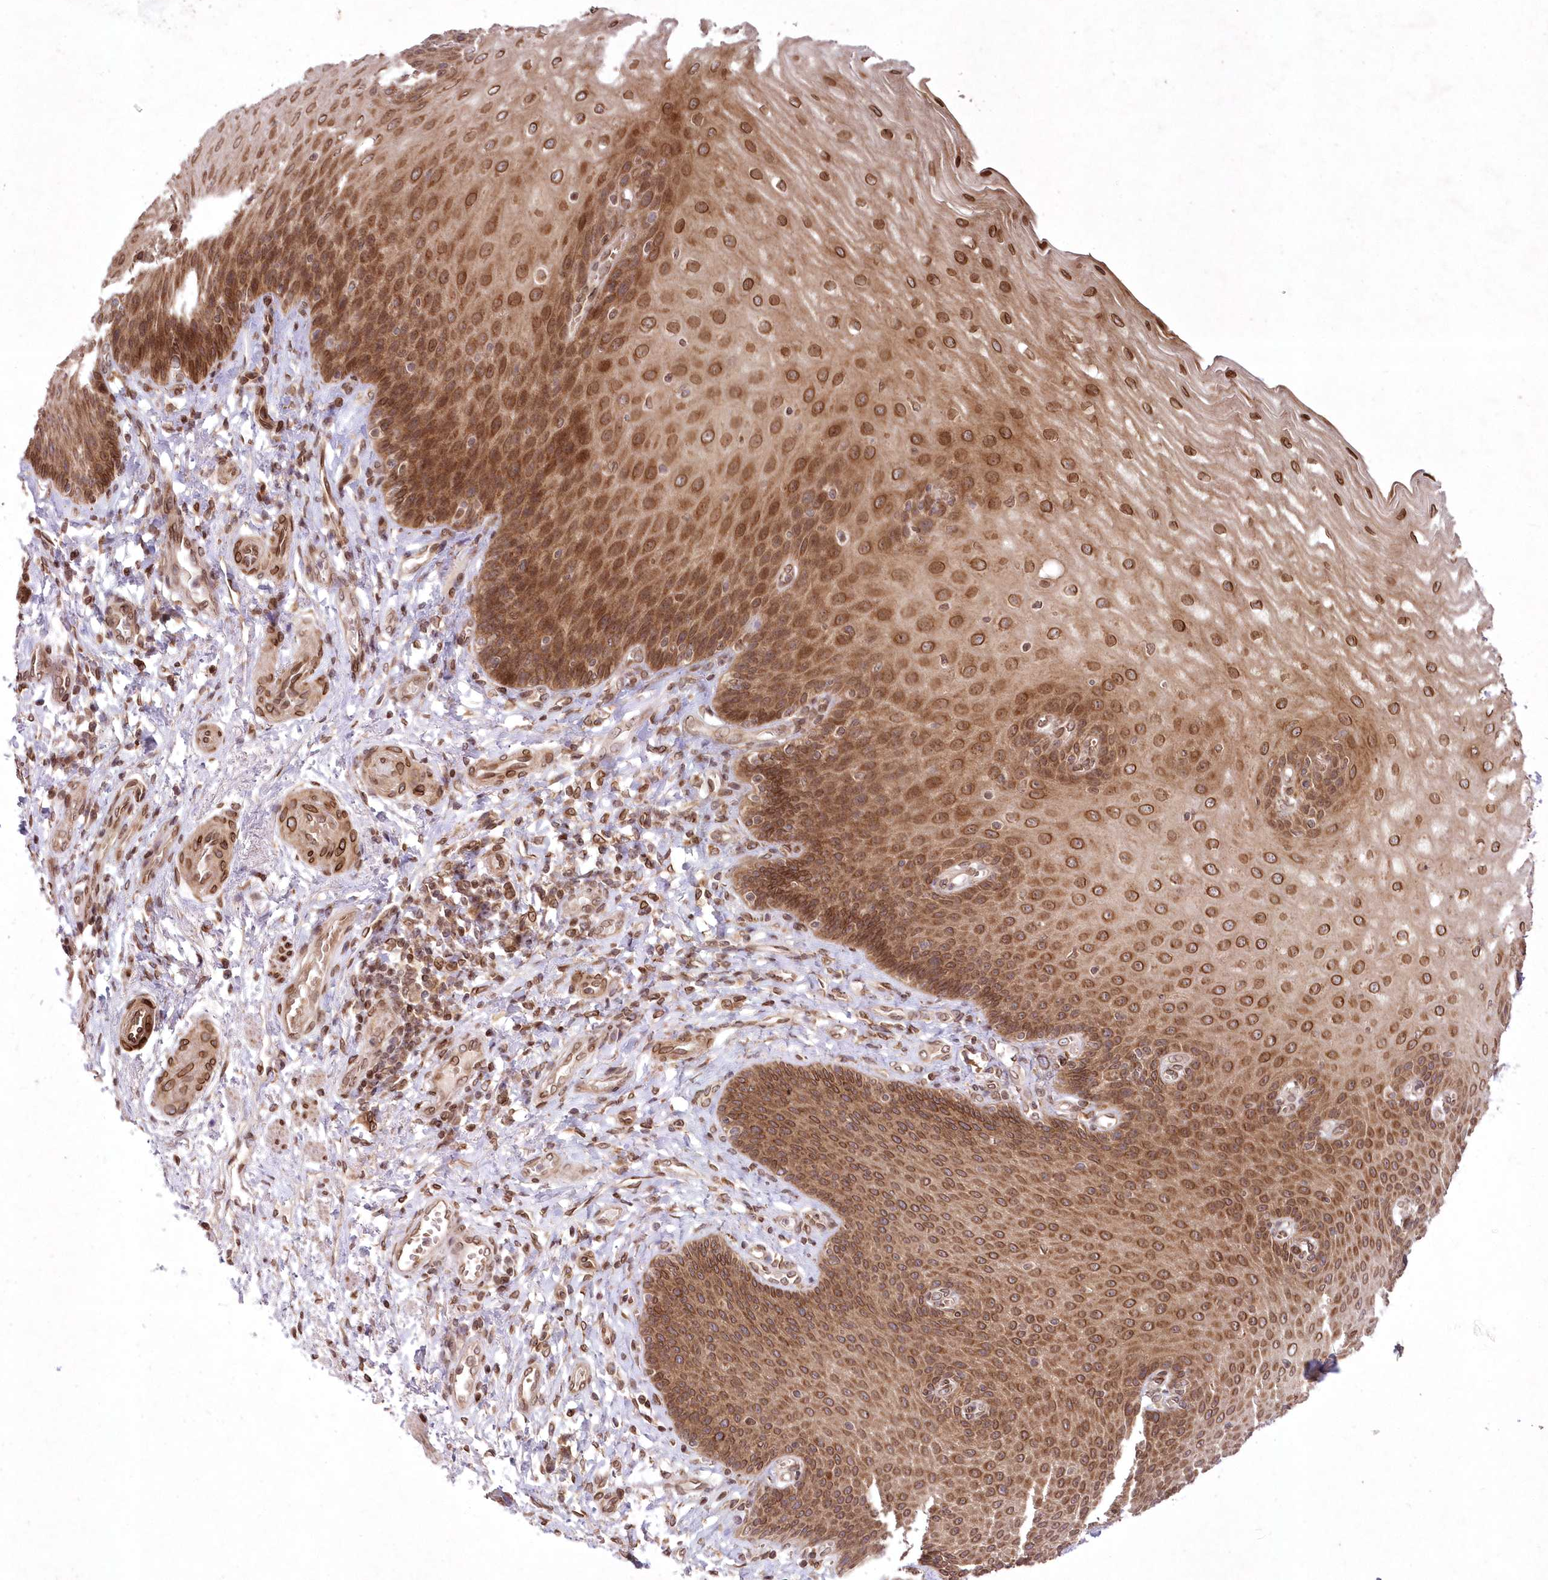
{"staining": {"intensity": "strong", "quantity": ">75%", "location": "cytoplasmic/membranous,nuclear"}, "tissue": "esophagus", "cell_type": "Squamous epithelial cells", "image_type": "normal", "snomed": [{"axis": "morphology", "description": "Normal tissue, NOS"}, {"axis": "topography", "description": "Esophagus"}], "caption": "A photomicrograph of human esophagus stained for a protein demonstrates strong cytoplasmic/membranous,nuclear brown staining in squamous epithelial cells.", "gene": "DNAJC27", "patient": {"sex": "male", "age": 54}}